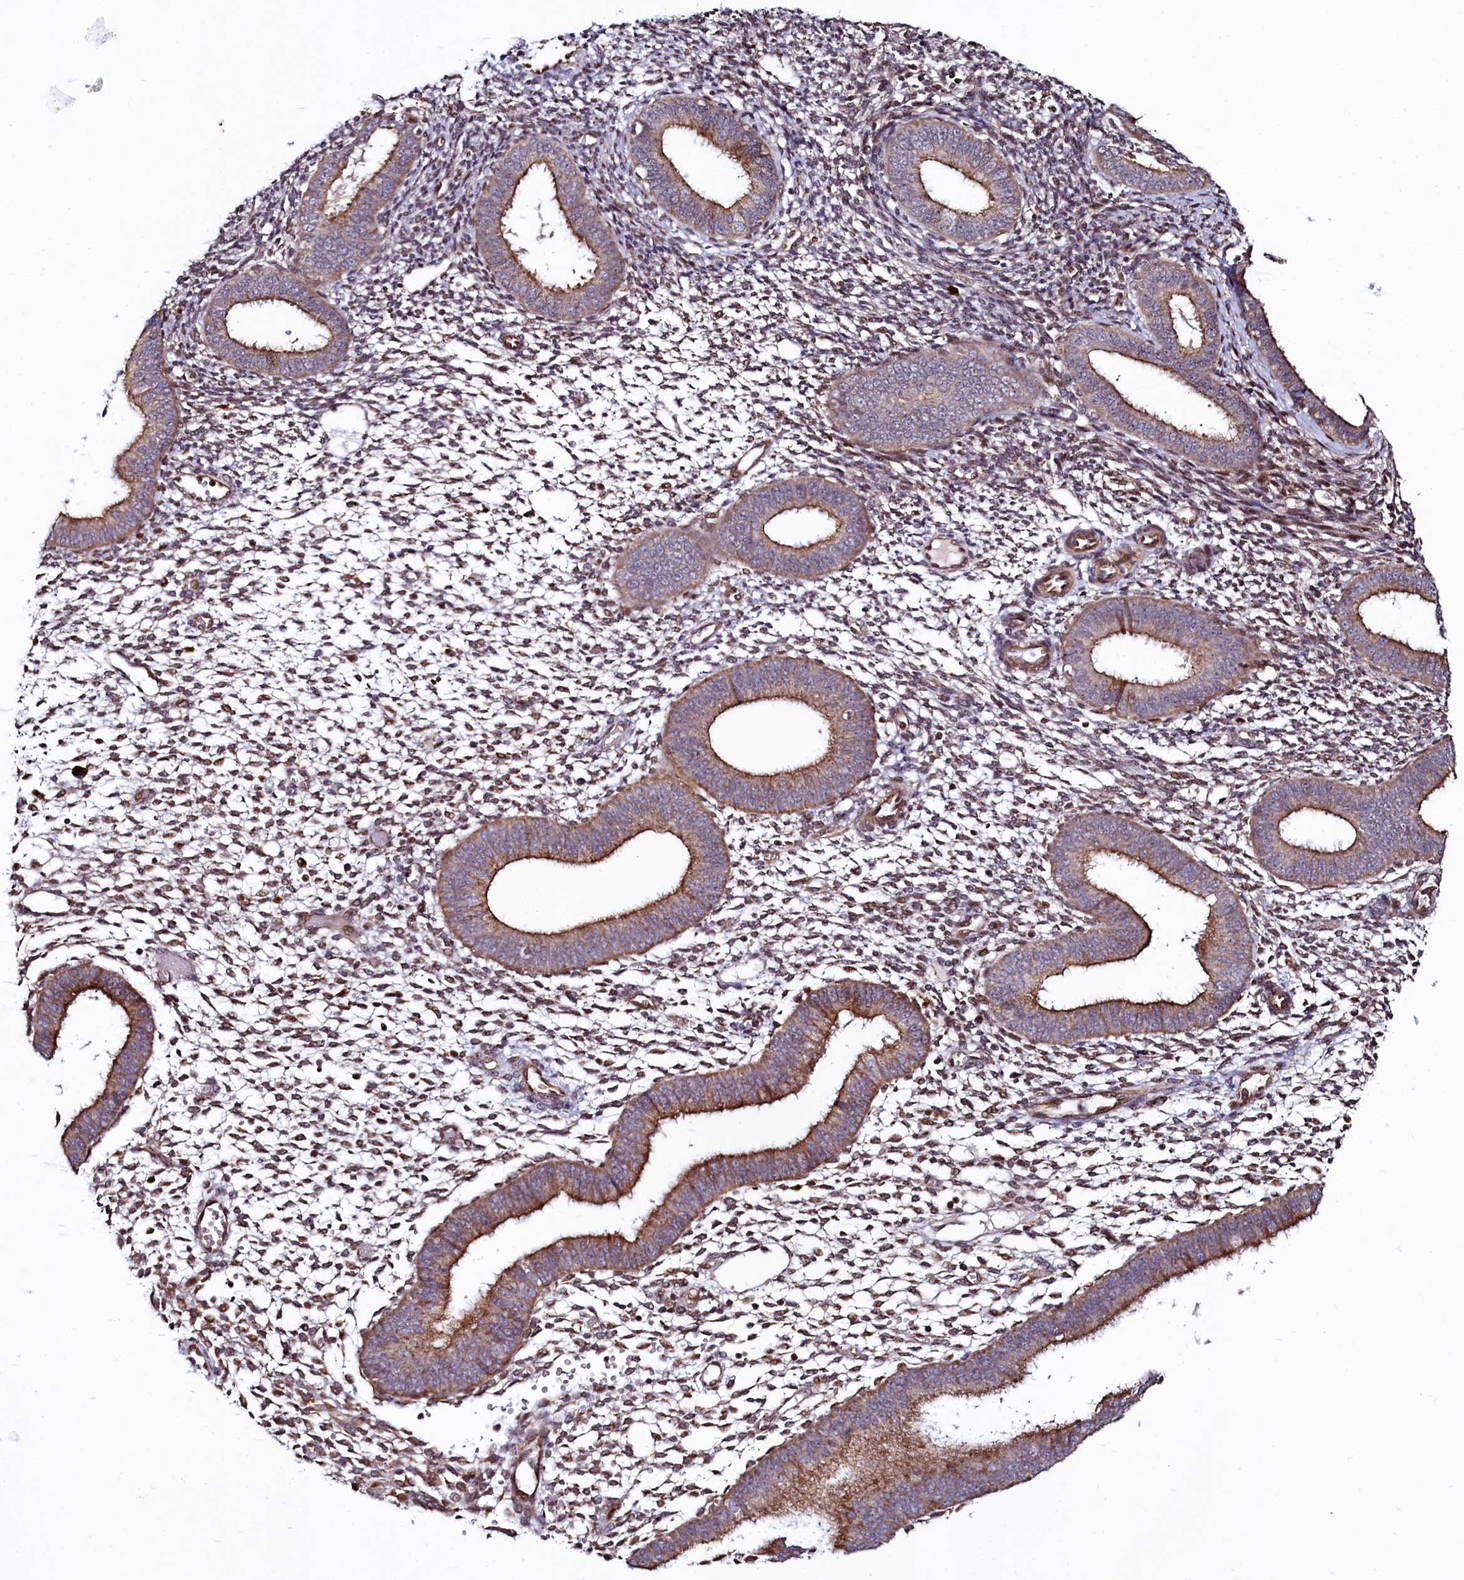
{"staining": {"intensity": "moderate", "quantity": "25%-75%", "location": "cytoplasmic/membranous"}, "tissue": "endometrium", "cell_type": "Cells in endometrial stroma", "image_type": "normal", "snomed": [{"axis": "morphology", "description": "Normal tissue, NOS"}, {"axis": "topography", "description": "Uterus"}, {"axis": "topography", "description": "Endometrium"}], "caption": "The micrograph reveals immunohistochemical staining of benign endometrium. There is moderate cytoplasmic/membranous expression is identified in about 25%-75% of cells in endometrial stroma. The staining was performed using DAB (3,3'-diaminobenzidine), with brown indicating positive protein expression. Nuclei are stained blue with hematoxylin.", "gene": "ZNF577", "patient": {"sex": "female", "age": 48}}